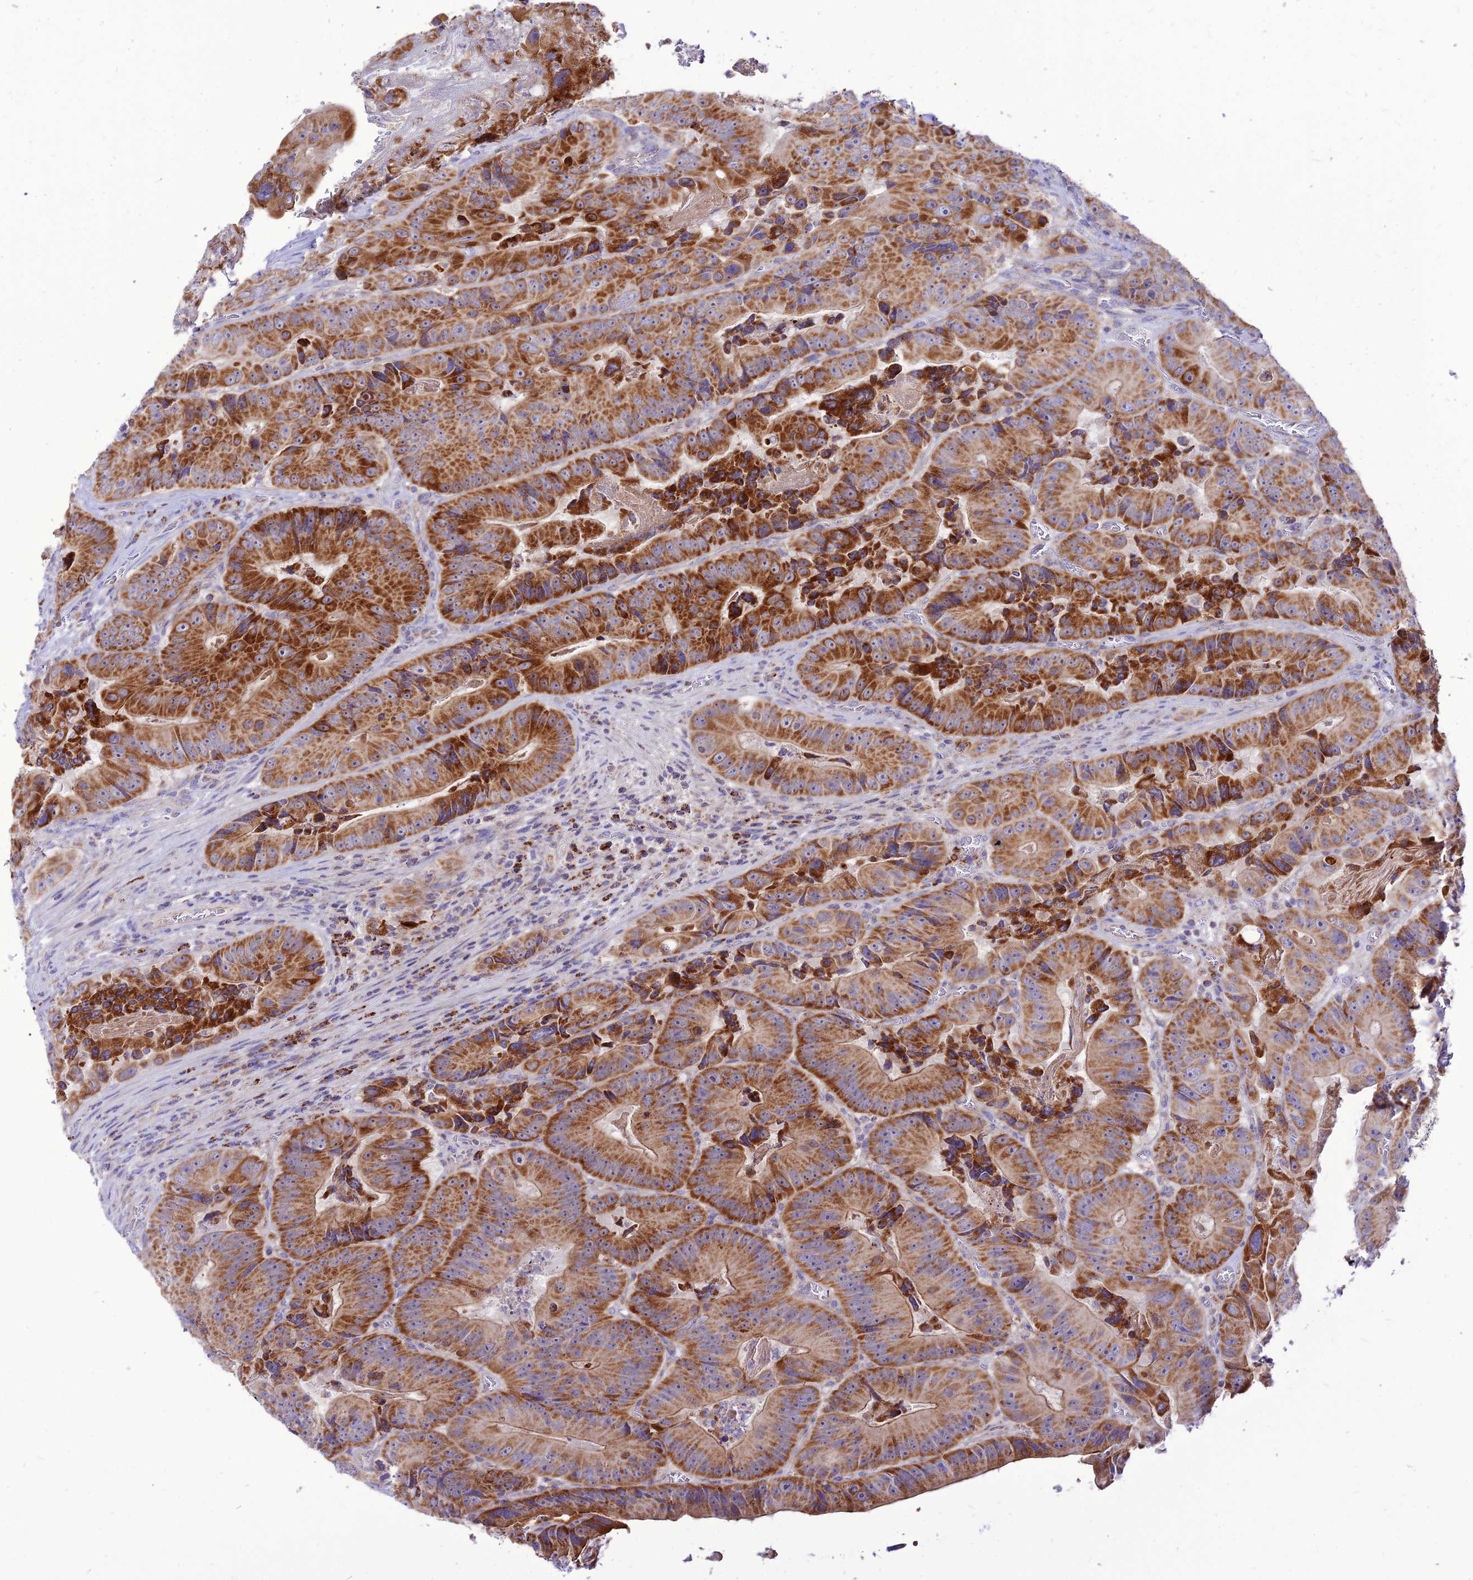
{"staining": {"intensity": "strong", "quantity": ">75%", "location": "cytoplasmic/membranous"}, "tissue": "colorectal cancer", "cell_type": "Tumor cells", "image_type": "cancer", "snomed": [{"axis": "morphology", "description": "Adenocarcinoma, NOS"}, {"axis": "topography", "description": "Colon"}], "caption": "An image of human colorectal adenocarcinoma stained for a protein shows strong cytoplasmic/membranous brown staining in tumor cells.", "gene": "ECI1", "patient": {"sex": "female", "age": 86}}